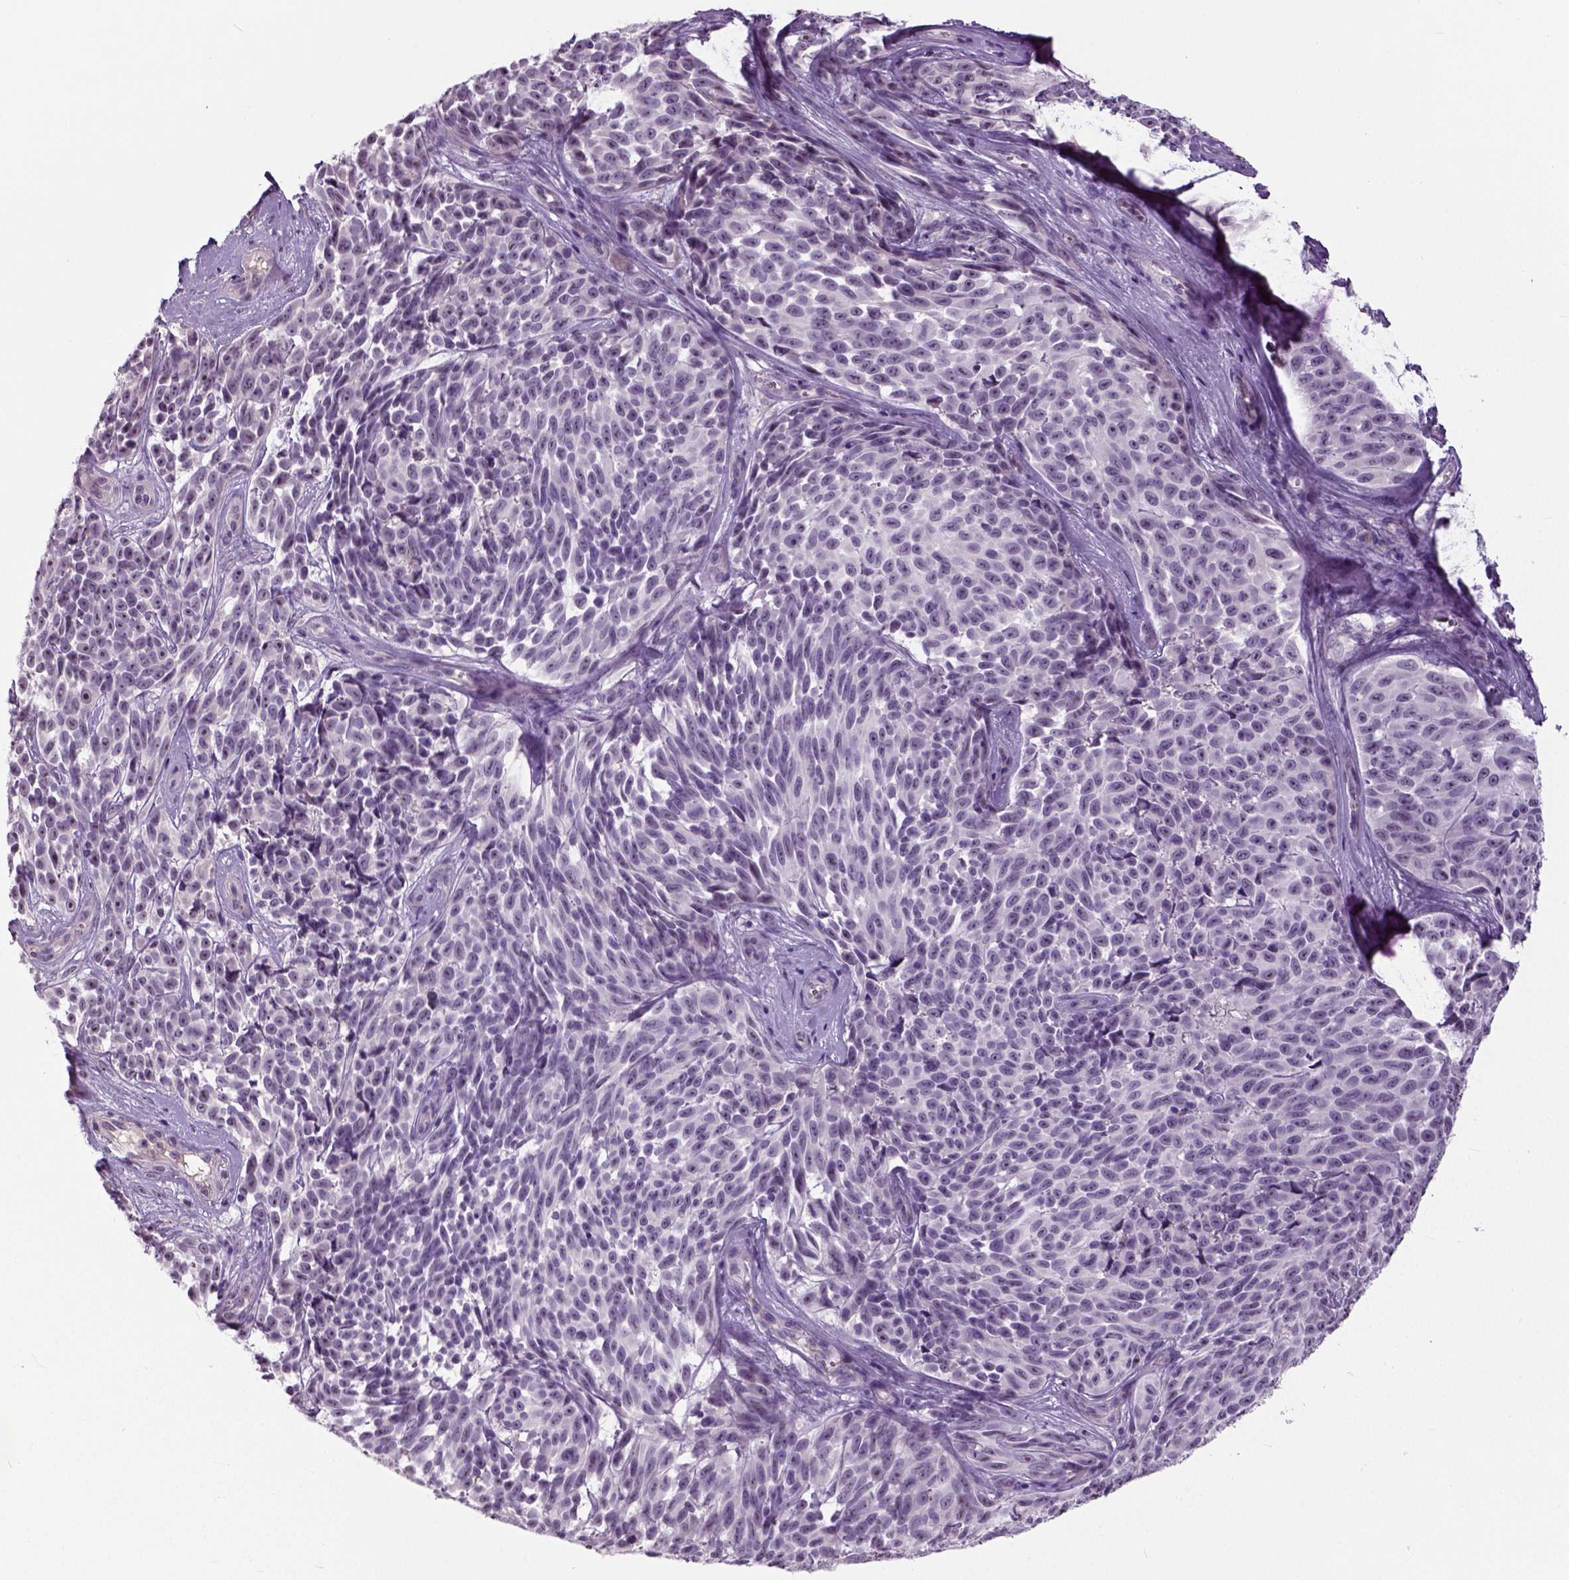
{"staining": {"intensity": "negative", "quantity": "none", "location": "none"}, "tissue": "melanoma", "cell_type": "Tumor cells", "image_type": "cancer", "snomed": [{"axis": "morphology", "description": "Malignant melanoma, NOS"}, {"axis": "topography", "description": "Skin"}], "caption": "High power microscopy image of an immunohistochemistry (IHC) micrograph of melanoma, revealing no significant staining in tumor cells.", "gene": "NECAB1", "patient": {"sex": "female", "age": 88}}